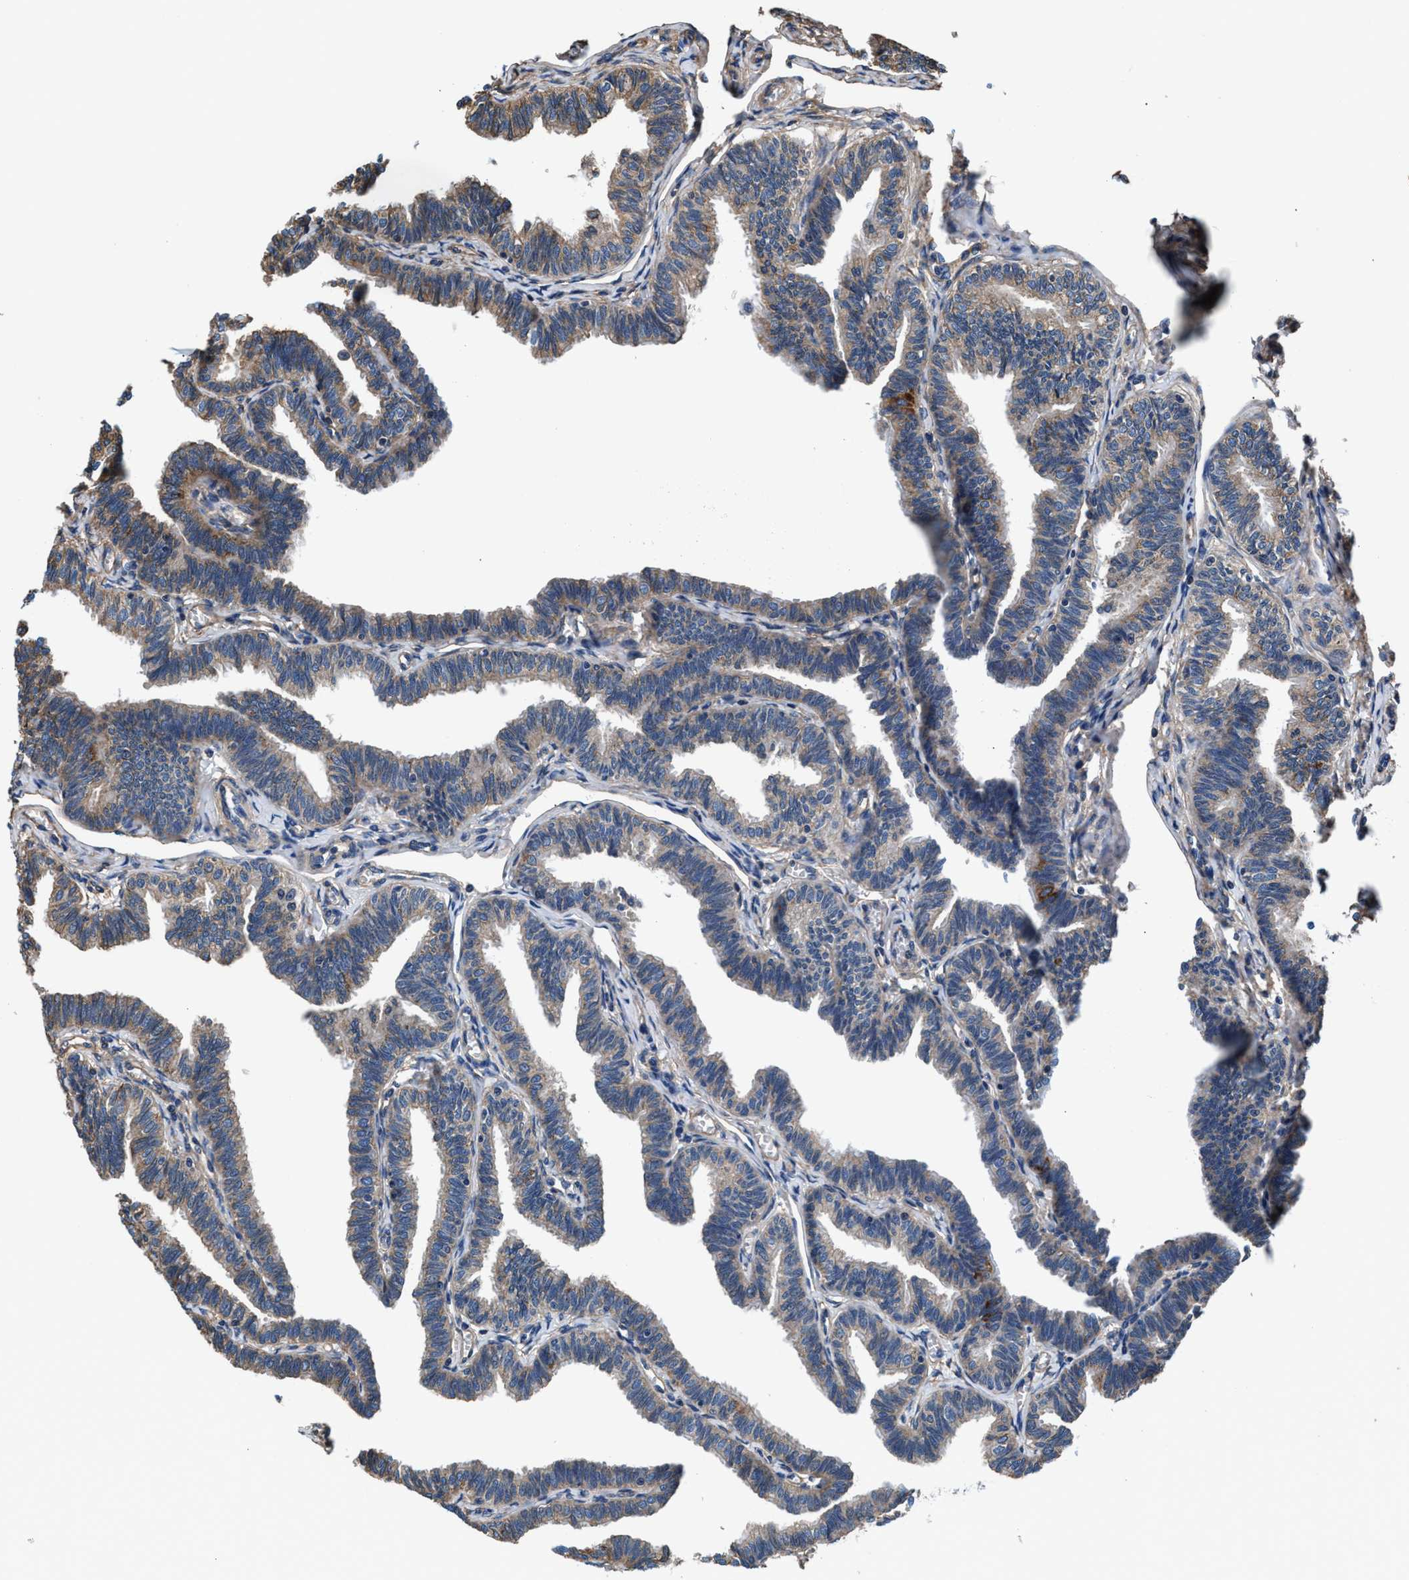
{"staining": {"intensity": "moderate", "quantity": ">75%", "location": "cytoplasmic/membranous"}, "tissue": "fallopian tube", "cell_type": "Glandular cells", "image_type": "normal", "snomed": [{"axis": "morphology", "description": "Normal tissue, NOS"}, {"axis": "topography", "description": "Fallopian tube"}, {"axis": "topography", "description": "Ovary"}], "caption": "Immunohistochemical staining of normal human fallopian tube displays moderate cytoplasmic/membranous protein positivity in approximately >75% of glandular cells.", "gene": "NKTR", "patient": {"sex": "female", "age": 23}}